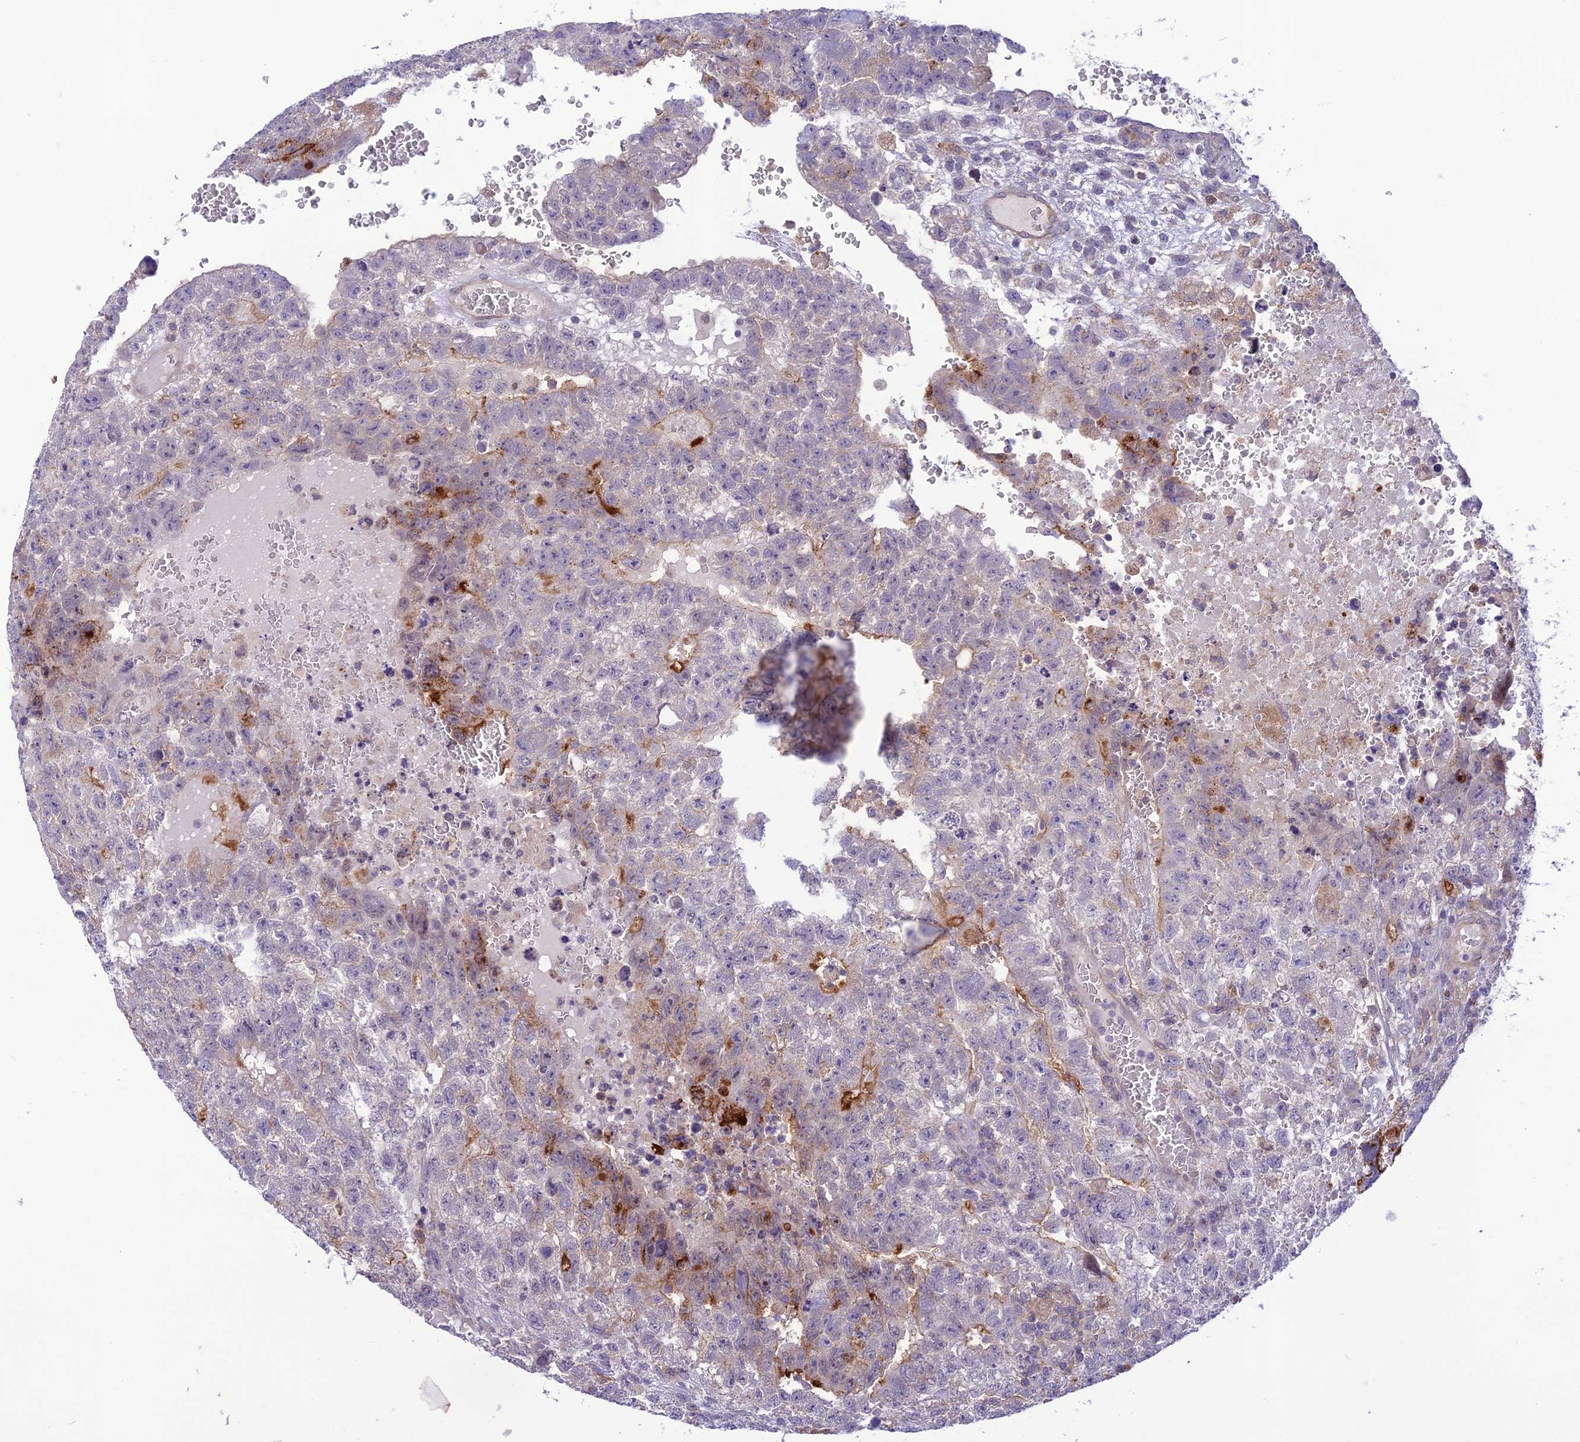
{"staining": {"intensity": "moderate", "quantity": "<25%", "location": "cytoplasmic/membranous"}, "tissue": "testis cancer", "cell_type": "Tumor cells", "image_type": "cancer", "snomed": [{"axis": "morphology", "description": "Carcinoma, Embryonal, NOS"}, {"axis": "topography", "description": "Testis"}], "caption": "A histopathology image of testis cancer (embryonal carcinoma) stained for a protein exhibits moderate cytoplasmic/membranous brown staining in tumor cells. Using DAB (brown) and hematoxylin (blue) stains, captured at high magnification using brightfield microscopy.", "gene": "ITGAE", "patient": {"sex": "male", "age": 26}}